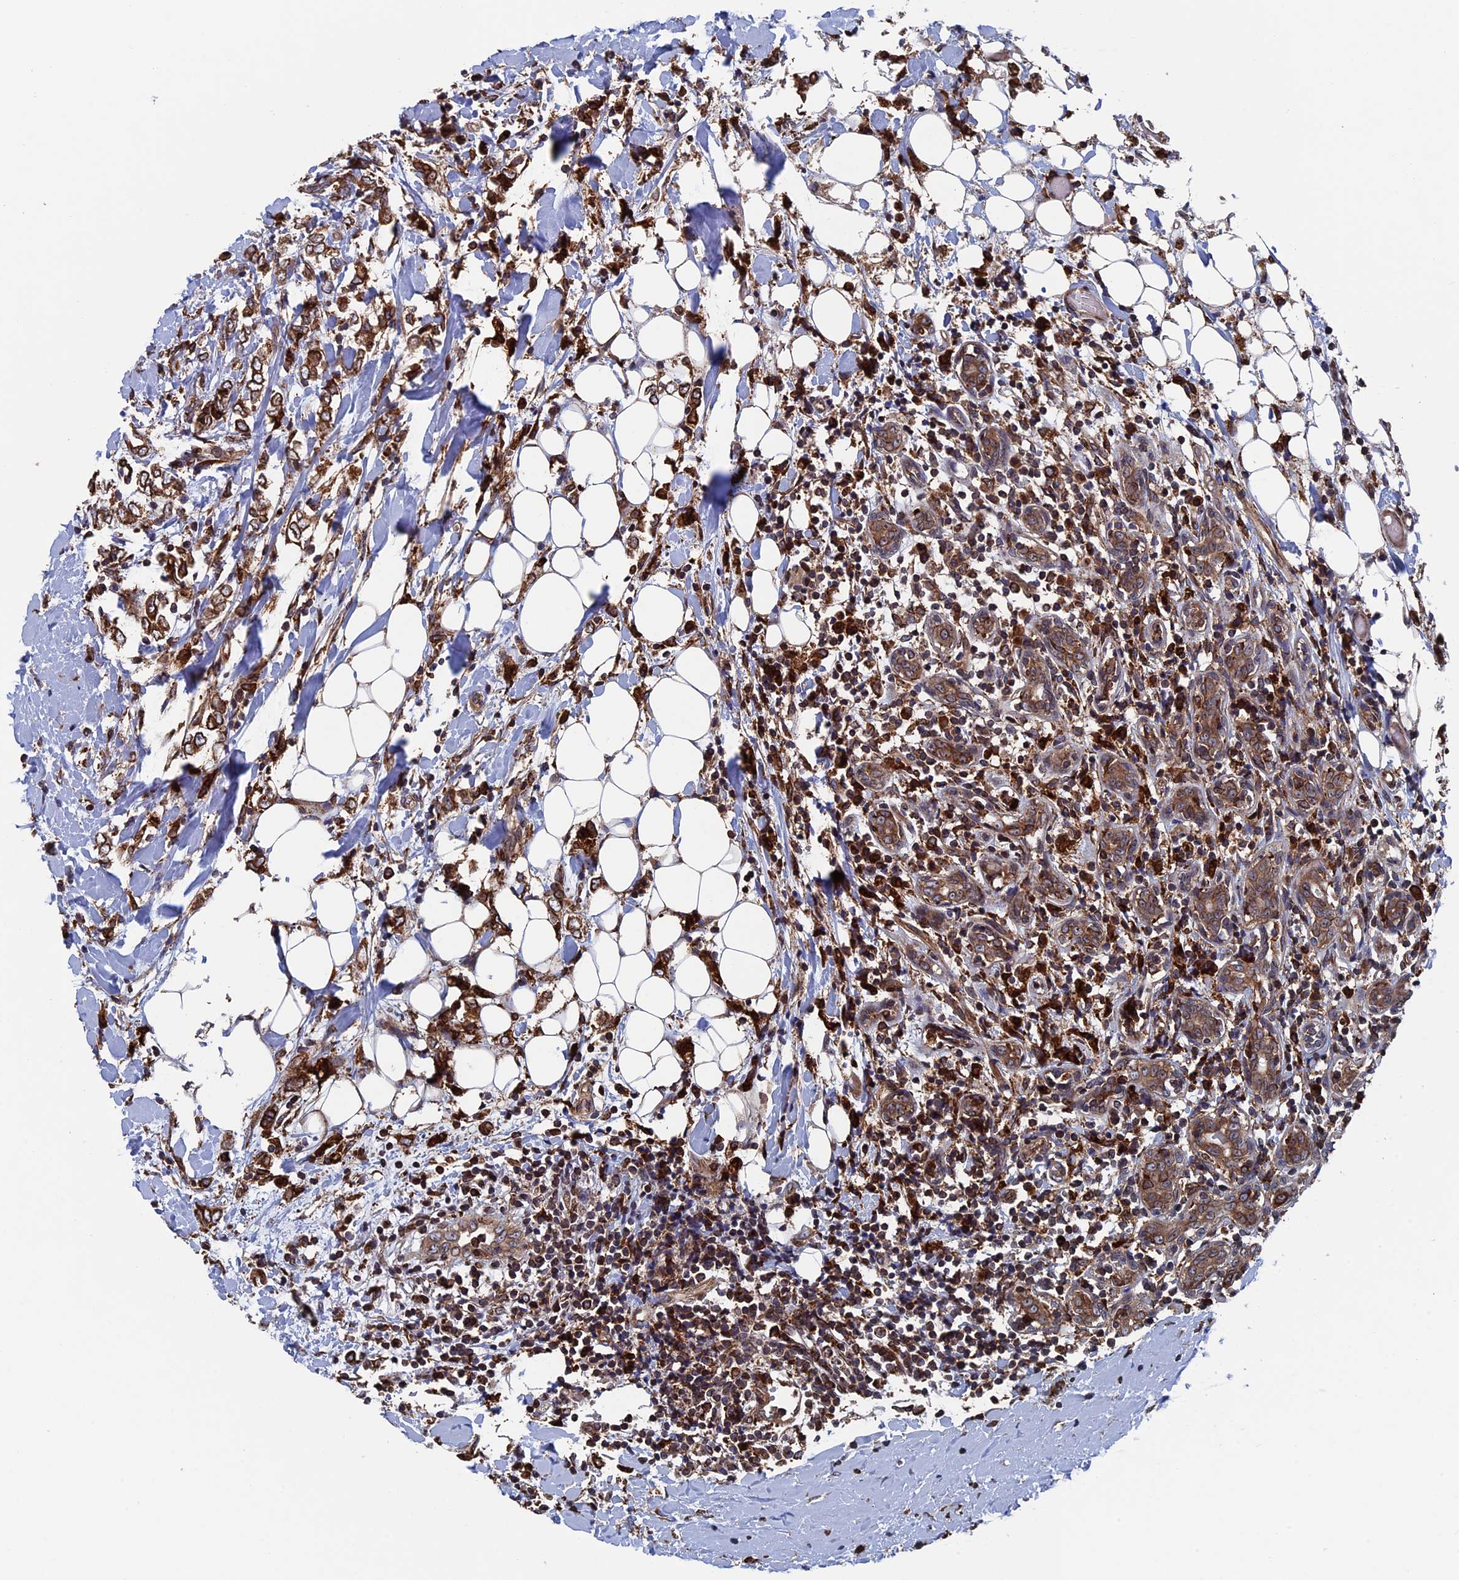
{"staining": {"intensity": "strong", "quantity": ">75%", "location": "cytoplasmic/membranous"}, "tissue": "breast cancer", "cell_type": "Tumor cells", "image_type": "cancer", "snomed": [{"axis": "morphology", "description": "Normal tissue, NOS"}, {"axis": "morphology", "description": "Lobular carcinoma"}, {"axis": "topography", "description": "Breast"}], "caption": "Immunohistochemistry histopathology image of lobular carcinoma (breast) stained for a protein (brown), which shows high levels of strong cytoplasmic/membranous staining in approximately >75% of tumor cells.", "gene": "RPUSD1", "patient": {"sex": "female", "age": 47}}